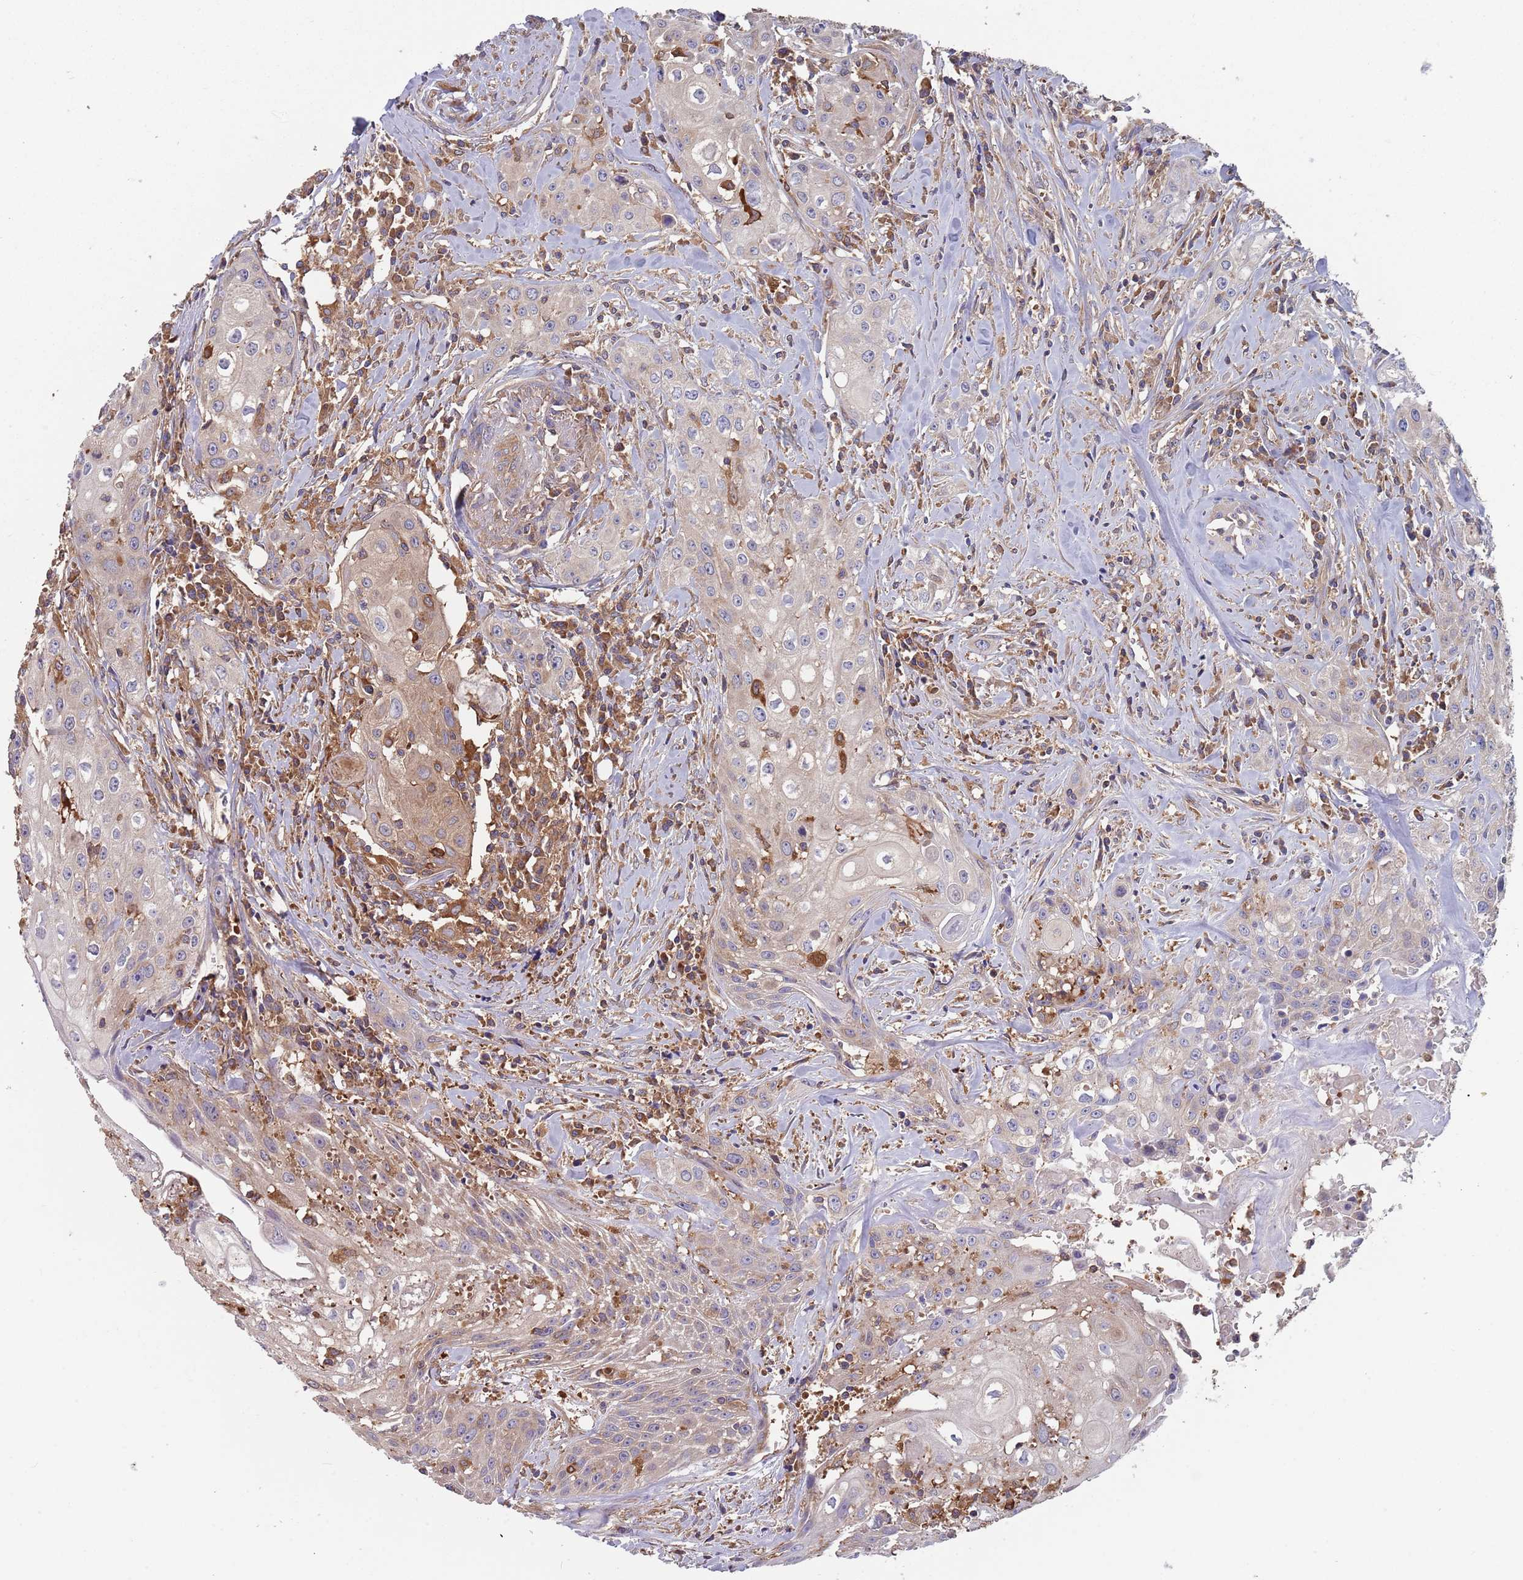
{"staining": {"intensity": "weak", "quantity": "<25%", "location": "cytoplasmic/membranous"}, "tissue": "head and neck cancer", "cell_type": "Tumor cells", "image_type": "cancer", "snomed": [{"axis": "morphology", "description": "Squamous cell carcinoma, NOS"}, {"axis": "topography", "description": "Oral tissue"}, {"axis": "topography", "description": "Head-Neck"}], "caption": "DAB (3,3'-diaminobenzidine) immunohistochemical staining of head and neck cancer exhibits no significant expression in tumor cells.", "gene": "GDI2", "patient": {"sex": "female", "age": 82}}